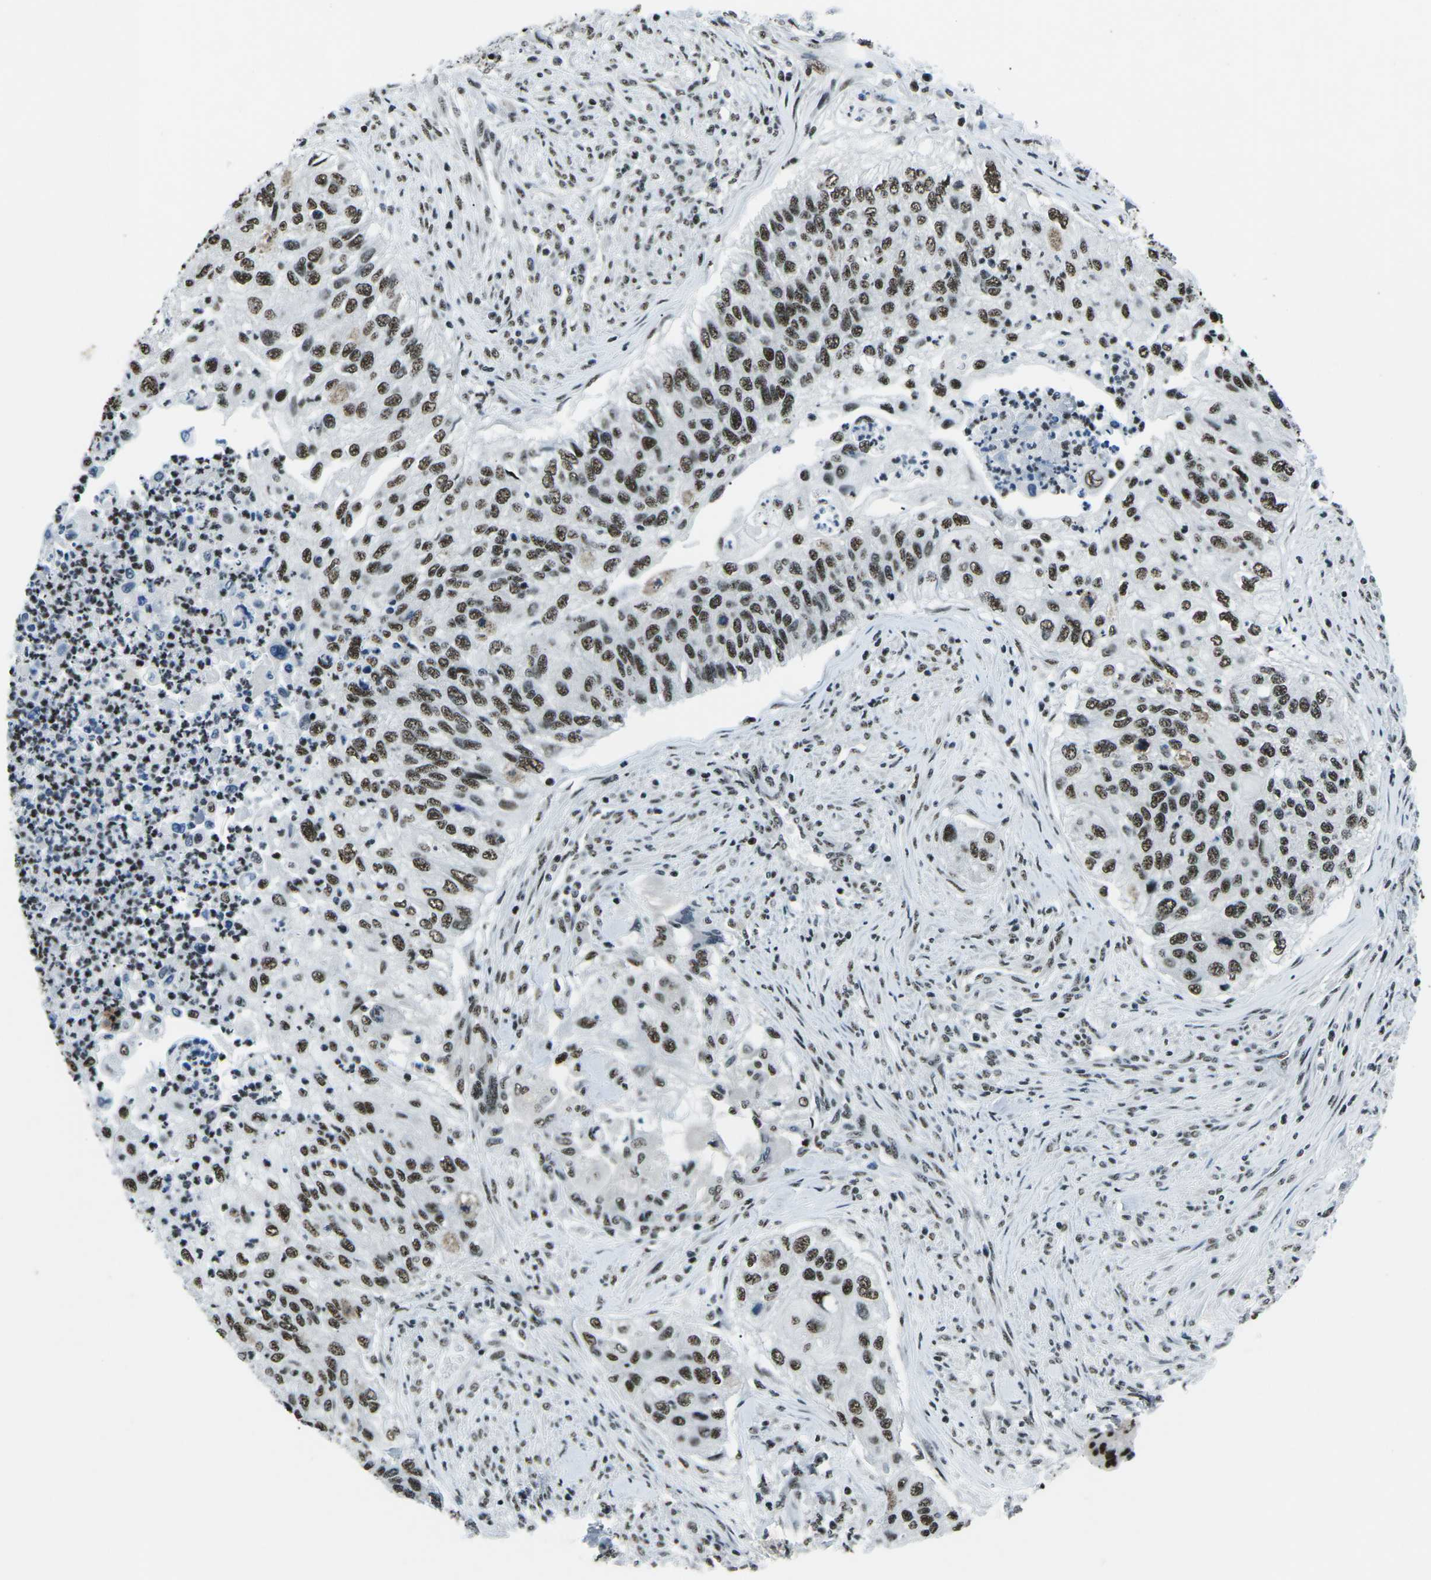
{"staining": {"intensity": "moderate", "quantity": ">75%", "location": "nuclear"}, "tissue": "urothelial cancer", "cell_type": "Tumor cells", "image_type": "cancer", "snomed": [{"axis": "morphology", "description": "Urothelial carcinoma, High grade"}, {"axis": "topography", "description": "Urinary bladder"}], "caption": "A histopathology image showing moderate nuclear staining in approximately >75% of tumor cells in urothelial carcinoma (high-grade), as visualized by brown immunohistochemical staining.", "gene": "RBL2", "patient": {"sex": "female", "age": 60}}